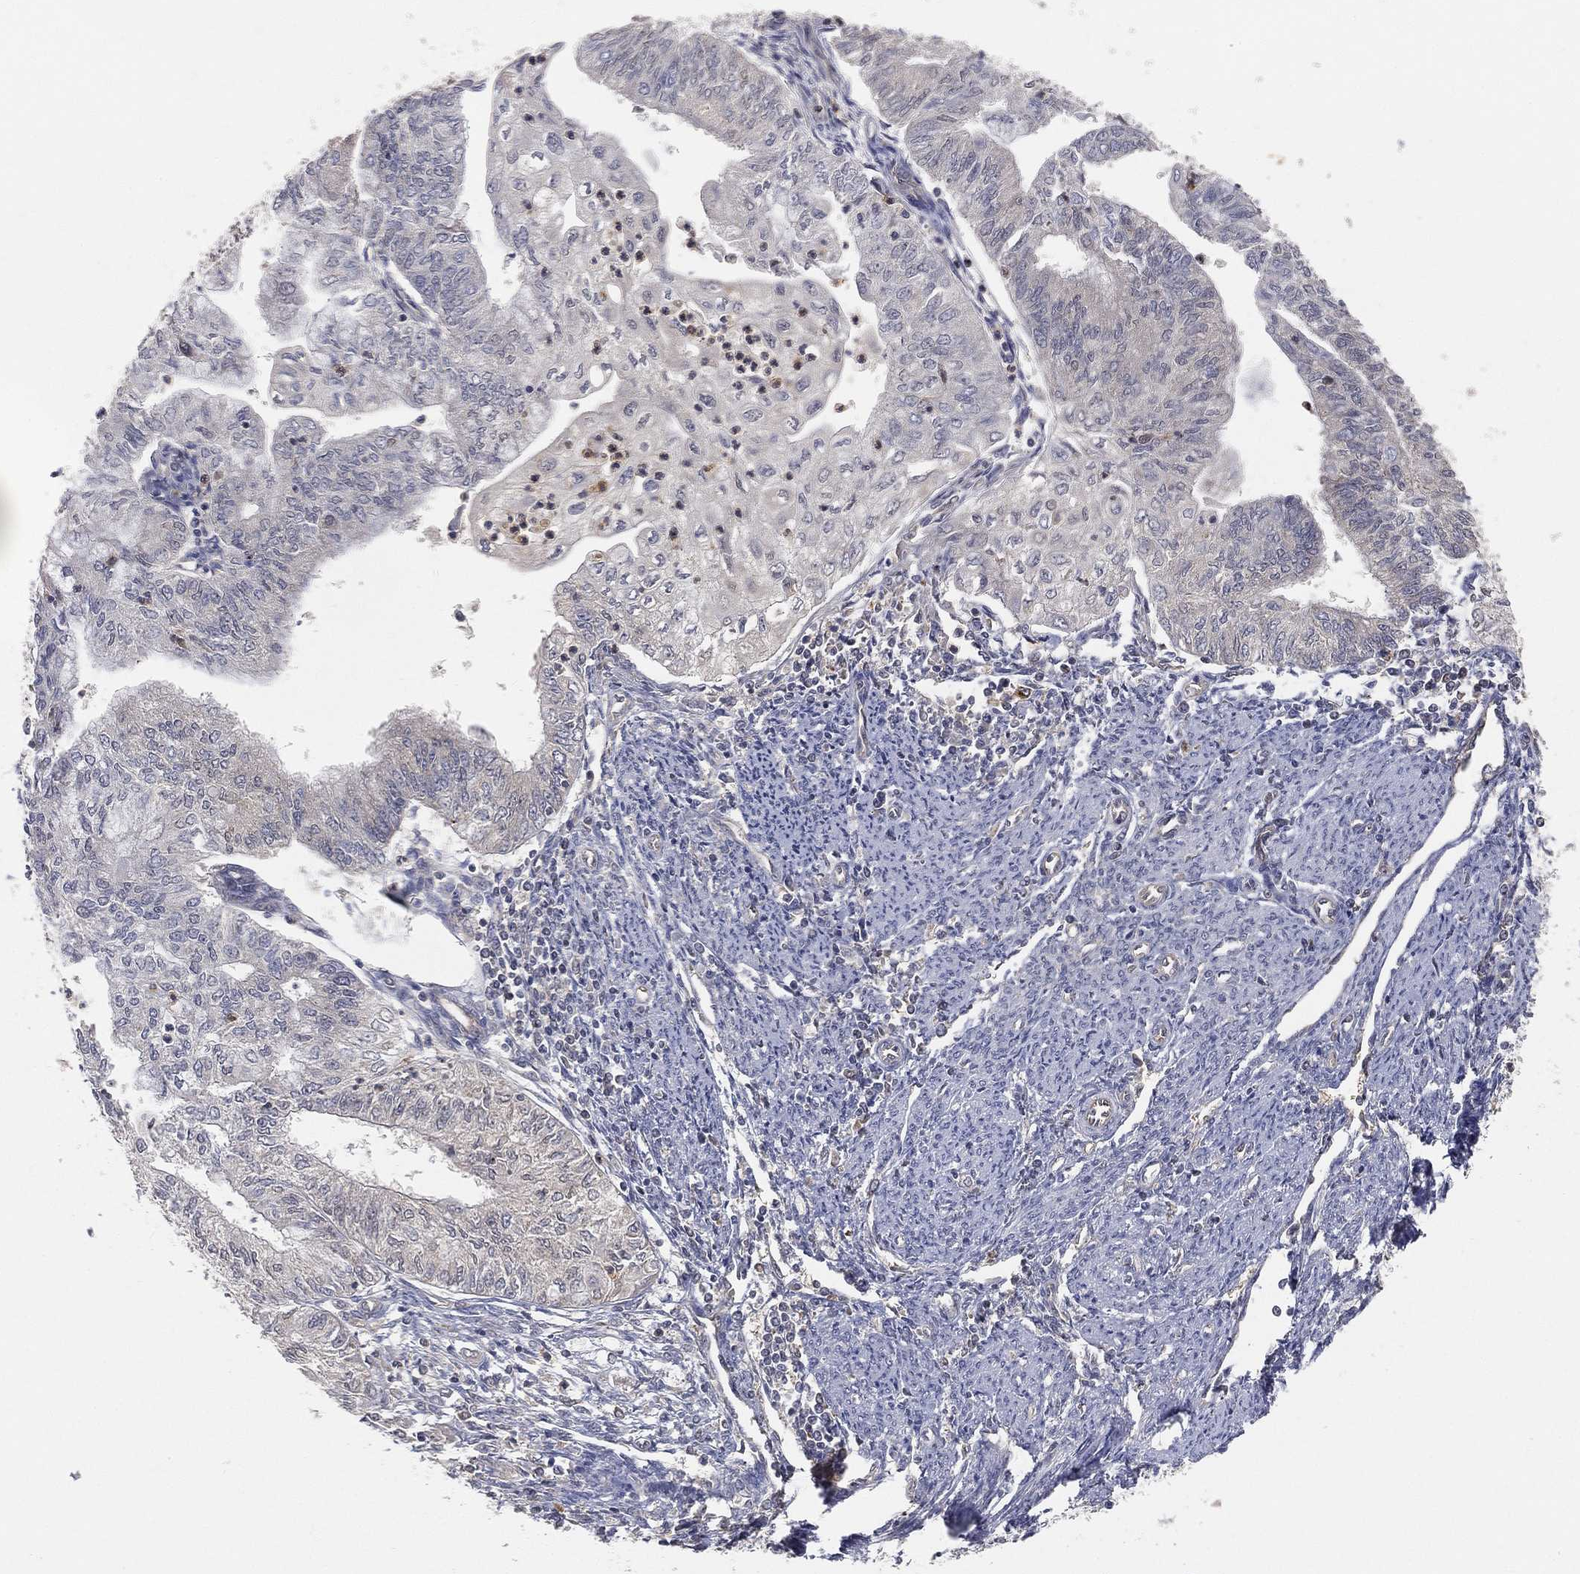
{"staining": {"intensity": "negative", "quantity": "none", "location": "none"}, "tissue": "endometrial cancer", "cell_type": "Tumor cells", "image_type": "cancer", "snomed": [{"axis": "morphology", "description": "Adenocarcinoma, NOS"}, {"axis": "topography", "description": "Endometrium"}], "caption": "Endometrial cancer was stained to show a protein in brown. There is no significant expression in tumor cells. The staining was performed using DAB (3,3'-diaminobenzidine) to visualize the protein expression in brown, while the nuclei were stained in blue with hematoxylin (Magnification: 20x).", "gene": "MAPK1", "patient": {"sex": "female", "age": 59}}